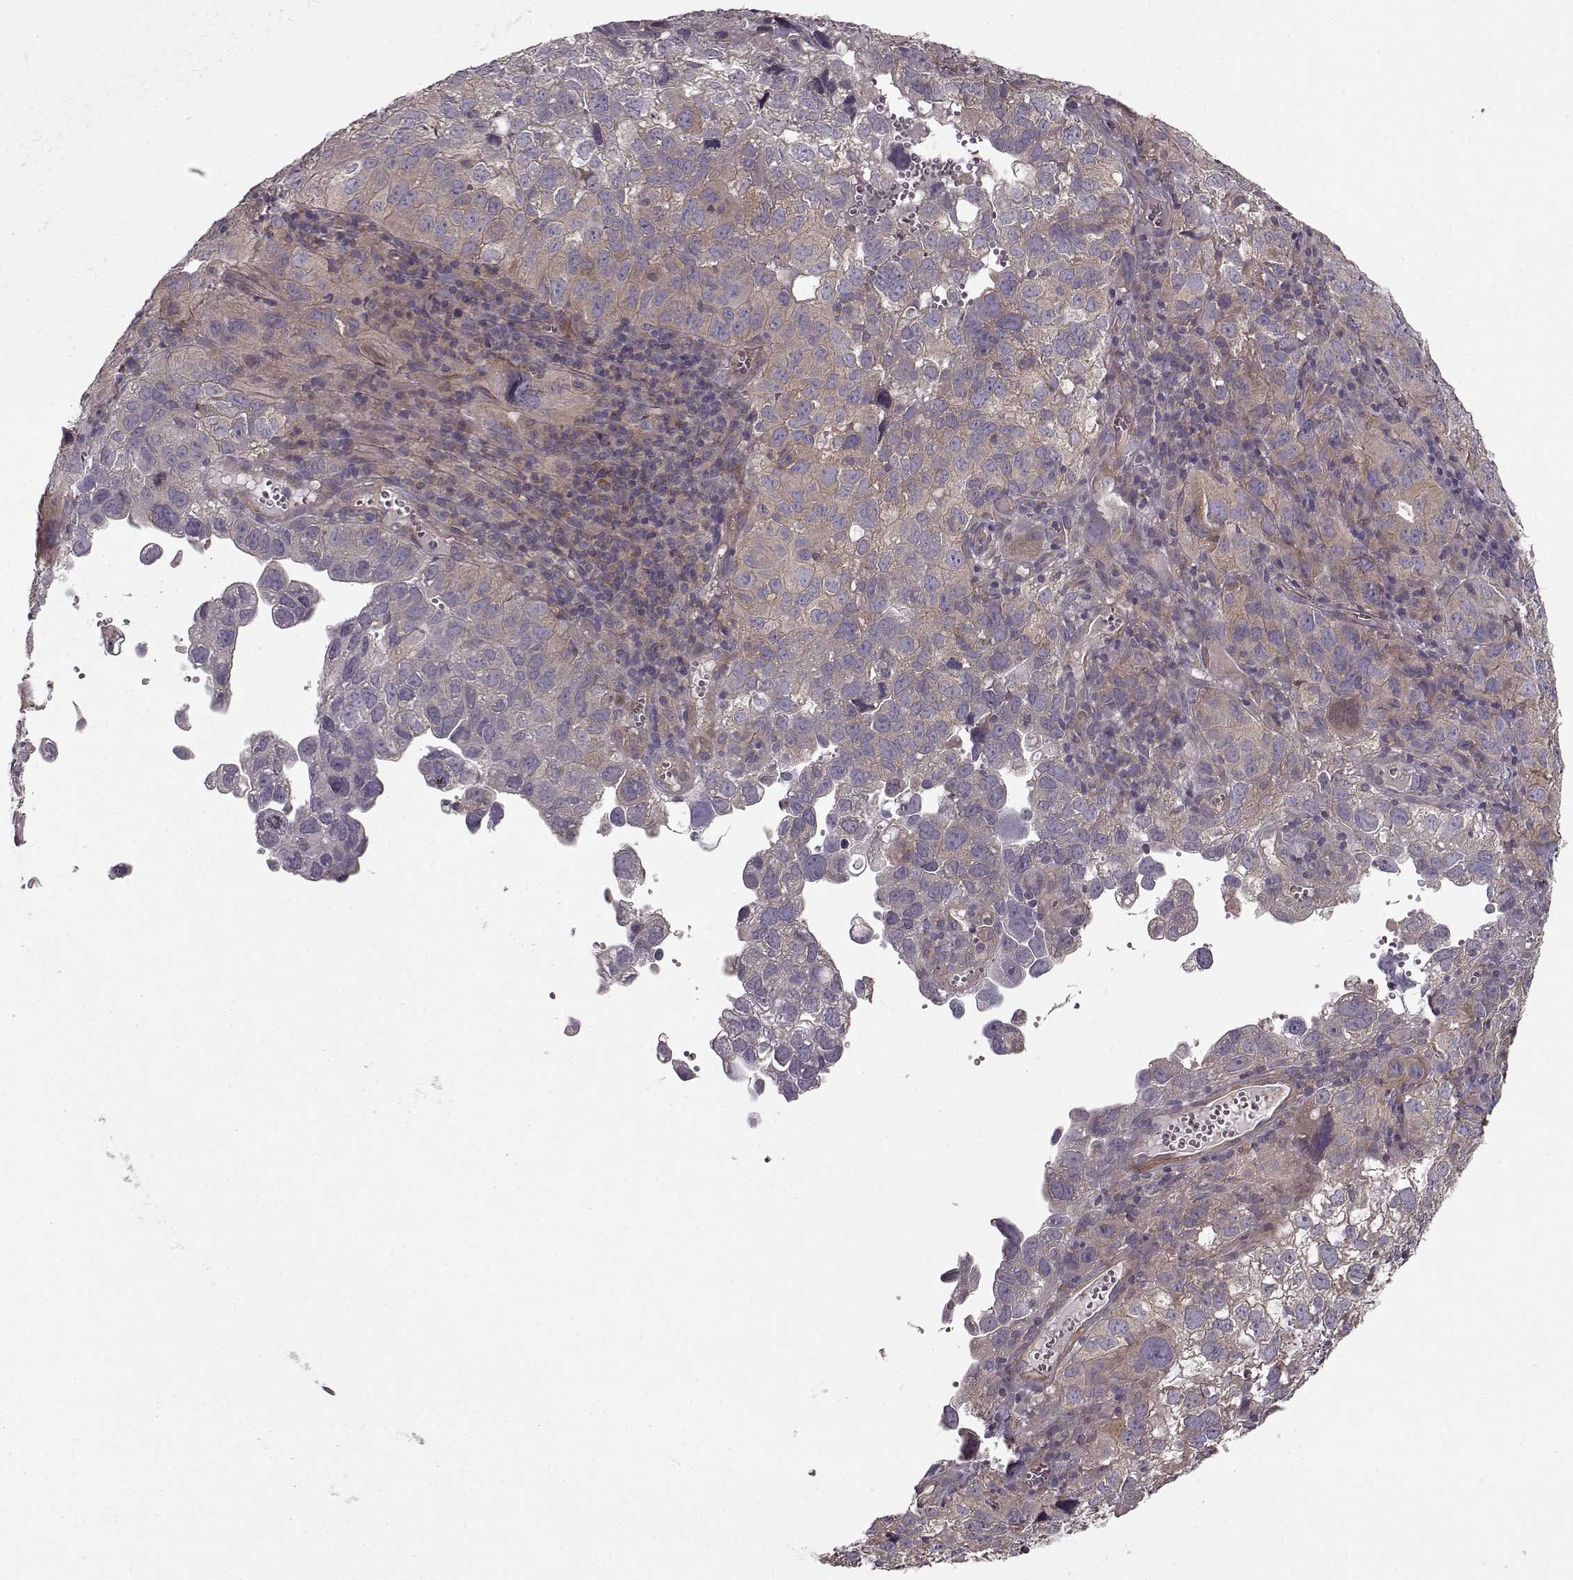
{"staining": {"intensity": "weak", "quantity": "<25%", "location": "cytoplasmic/membranous"}, "tissue": "cervical cancer", "cell_type": "Tumor cells", "image_type": "cancer", "snomed": [{"axis": "morphology", "description": "Squamous cell carcinoma, NOS"}, {"axis": "topography", "description": "Cervix"}], "caption": "This is a photomicrograph of IHC staining of squamous cell carcinoma (cervical), which shows no positivity in tumor cells.", "gene": "SLAIN2", "patient": {"sex": "female", "age": 55}}